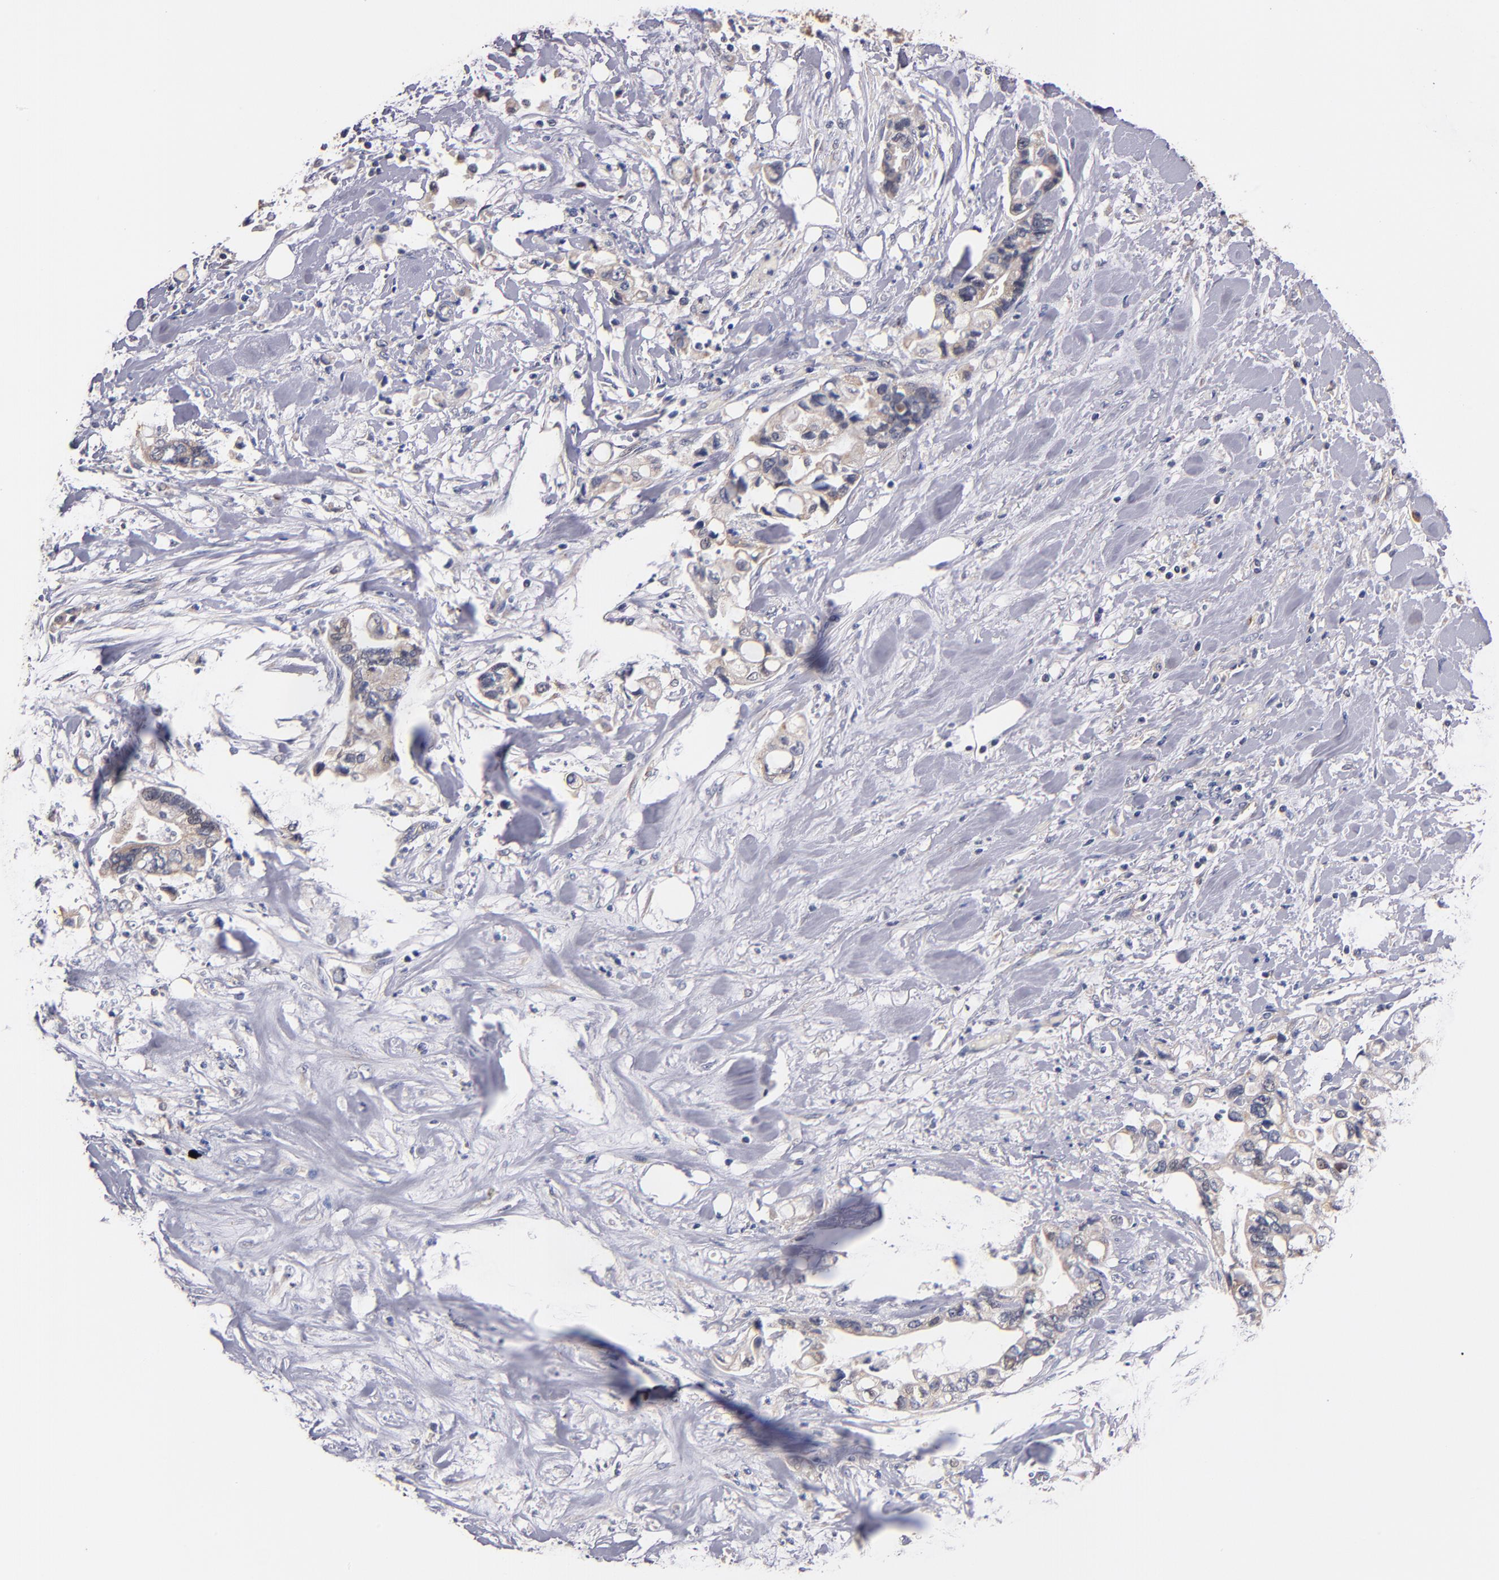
{"staining": {"intensity": "weak", "quantity": ">75%", "location": "cytoplasmic/membranous"}, "tissue": "pancreatic cancer", "cell_type": "Tumor cells", "image_type": "cancer", "snomed": [{"axis": "morphology", "description": "Adenocarcinoma, NOS"}, {"axis": "topography", "description": "Pancreas"}], "caption": "Immunohistochemical staining of pancreatic cancer exhibits weak cytoplasmic/membranous protein positivity in about >75% of tumor cells.", "gene": "DIABLO", "patient": {"sex": "male", "age": 70}}